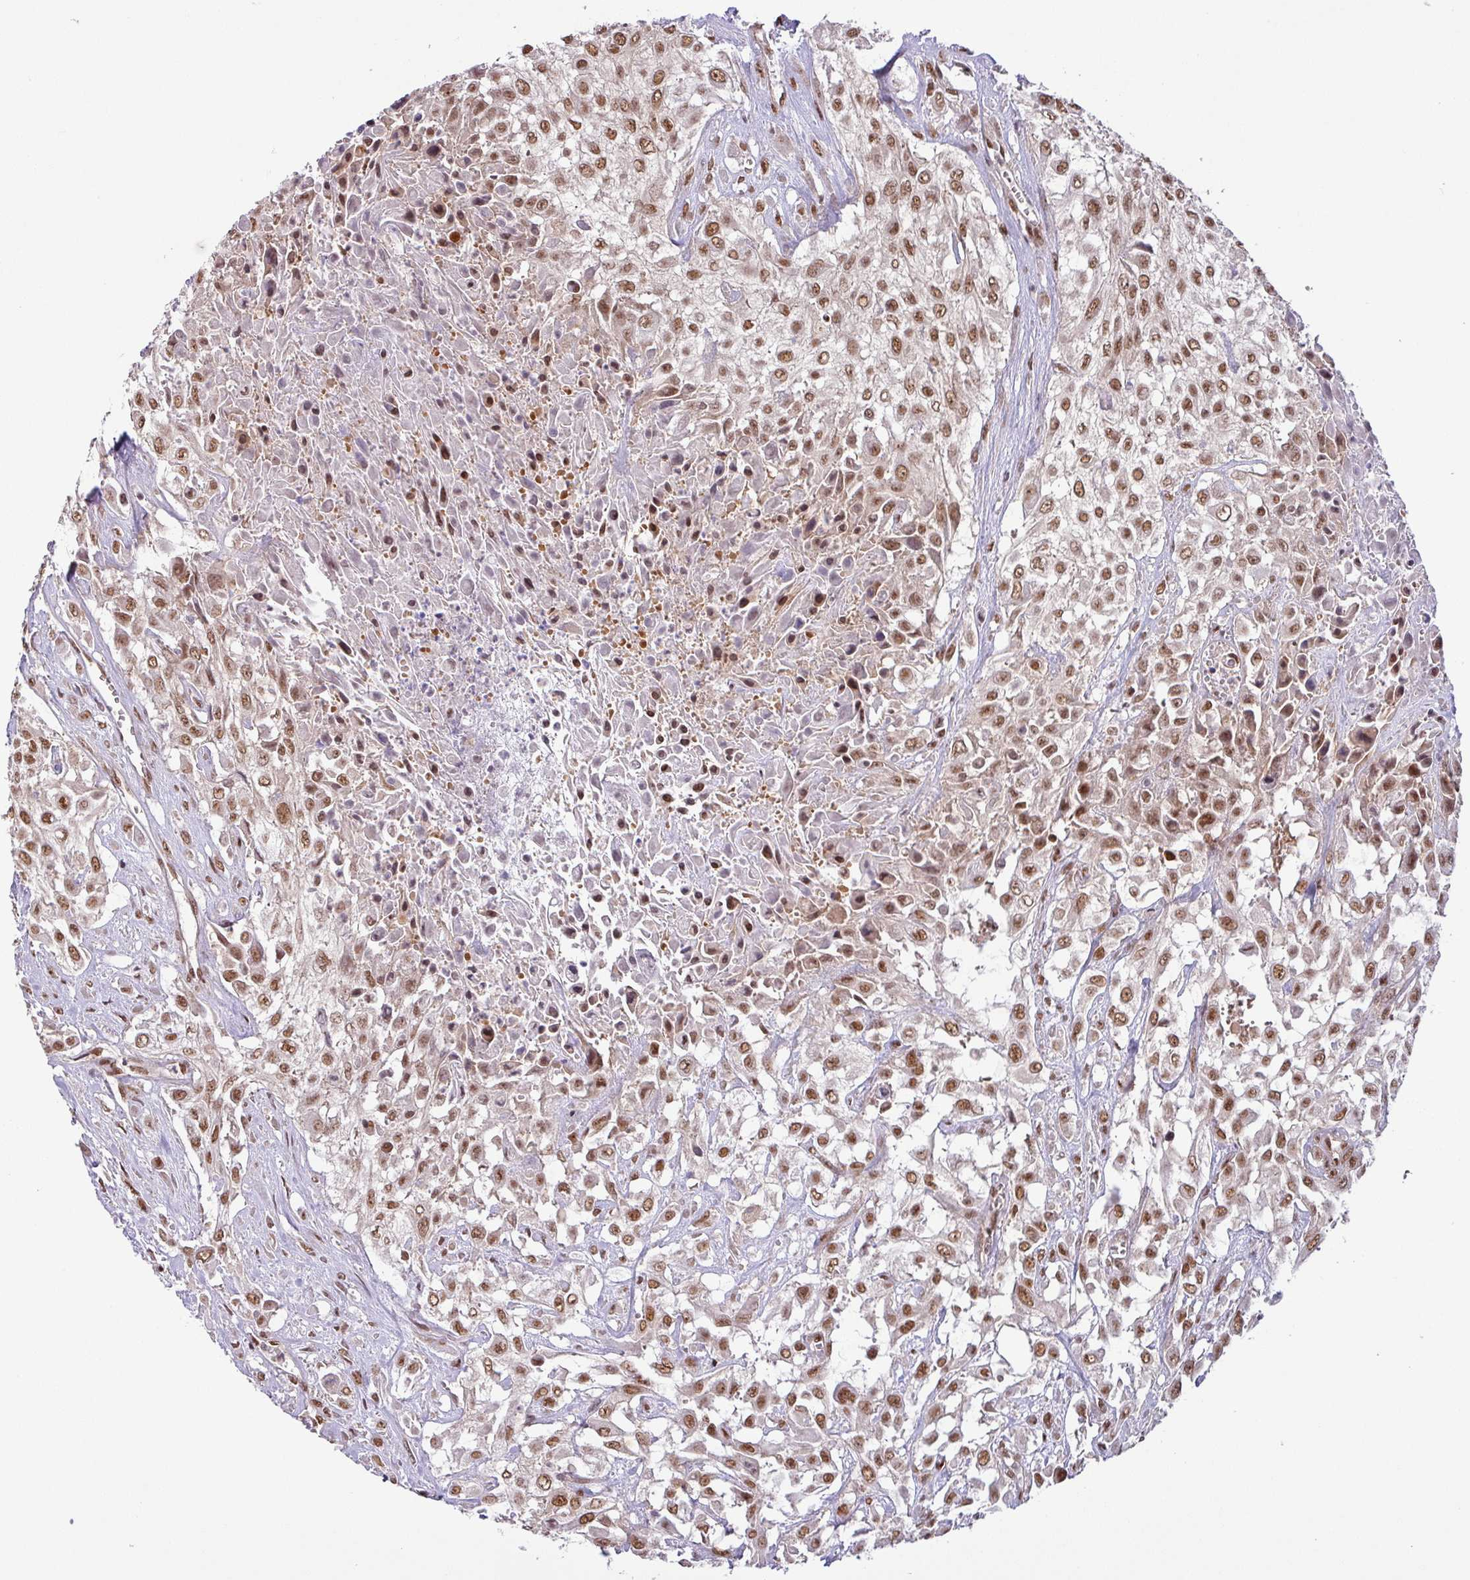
{"staining": {"intensity": "moderate", "quantity": ">75%", "location": "nuclear"}, "tissue": "urothelial cancer", "cell_type": "Tumor cells", "image_type": "cancer", "snomed": [{"axis": "morphology", "description": "Urothelial carcinoma, High grade"}, {"axis": "topography", "description": "Urinary bladder"}], "caption": "High-grade urothelial carcinoma stained for a protein displays moderate nuclear positivity in tumor cells.", "gene": "SRSF2", "patient": {"sex": "male", "age": 57}}